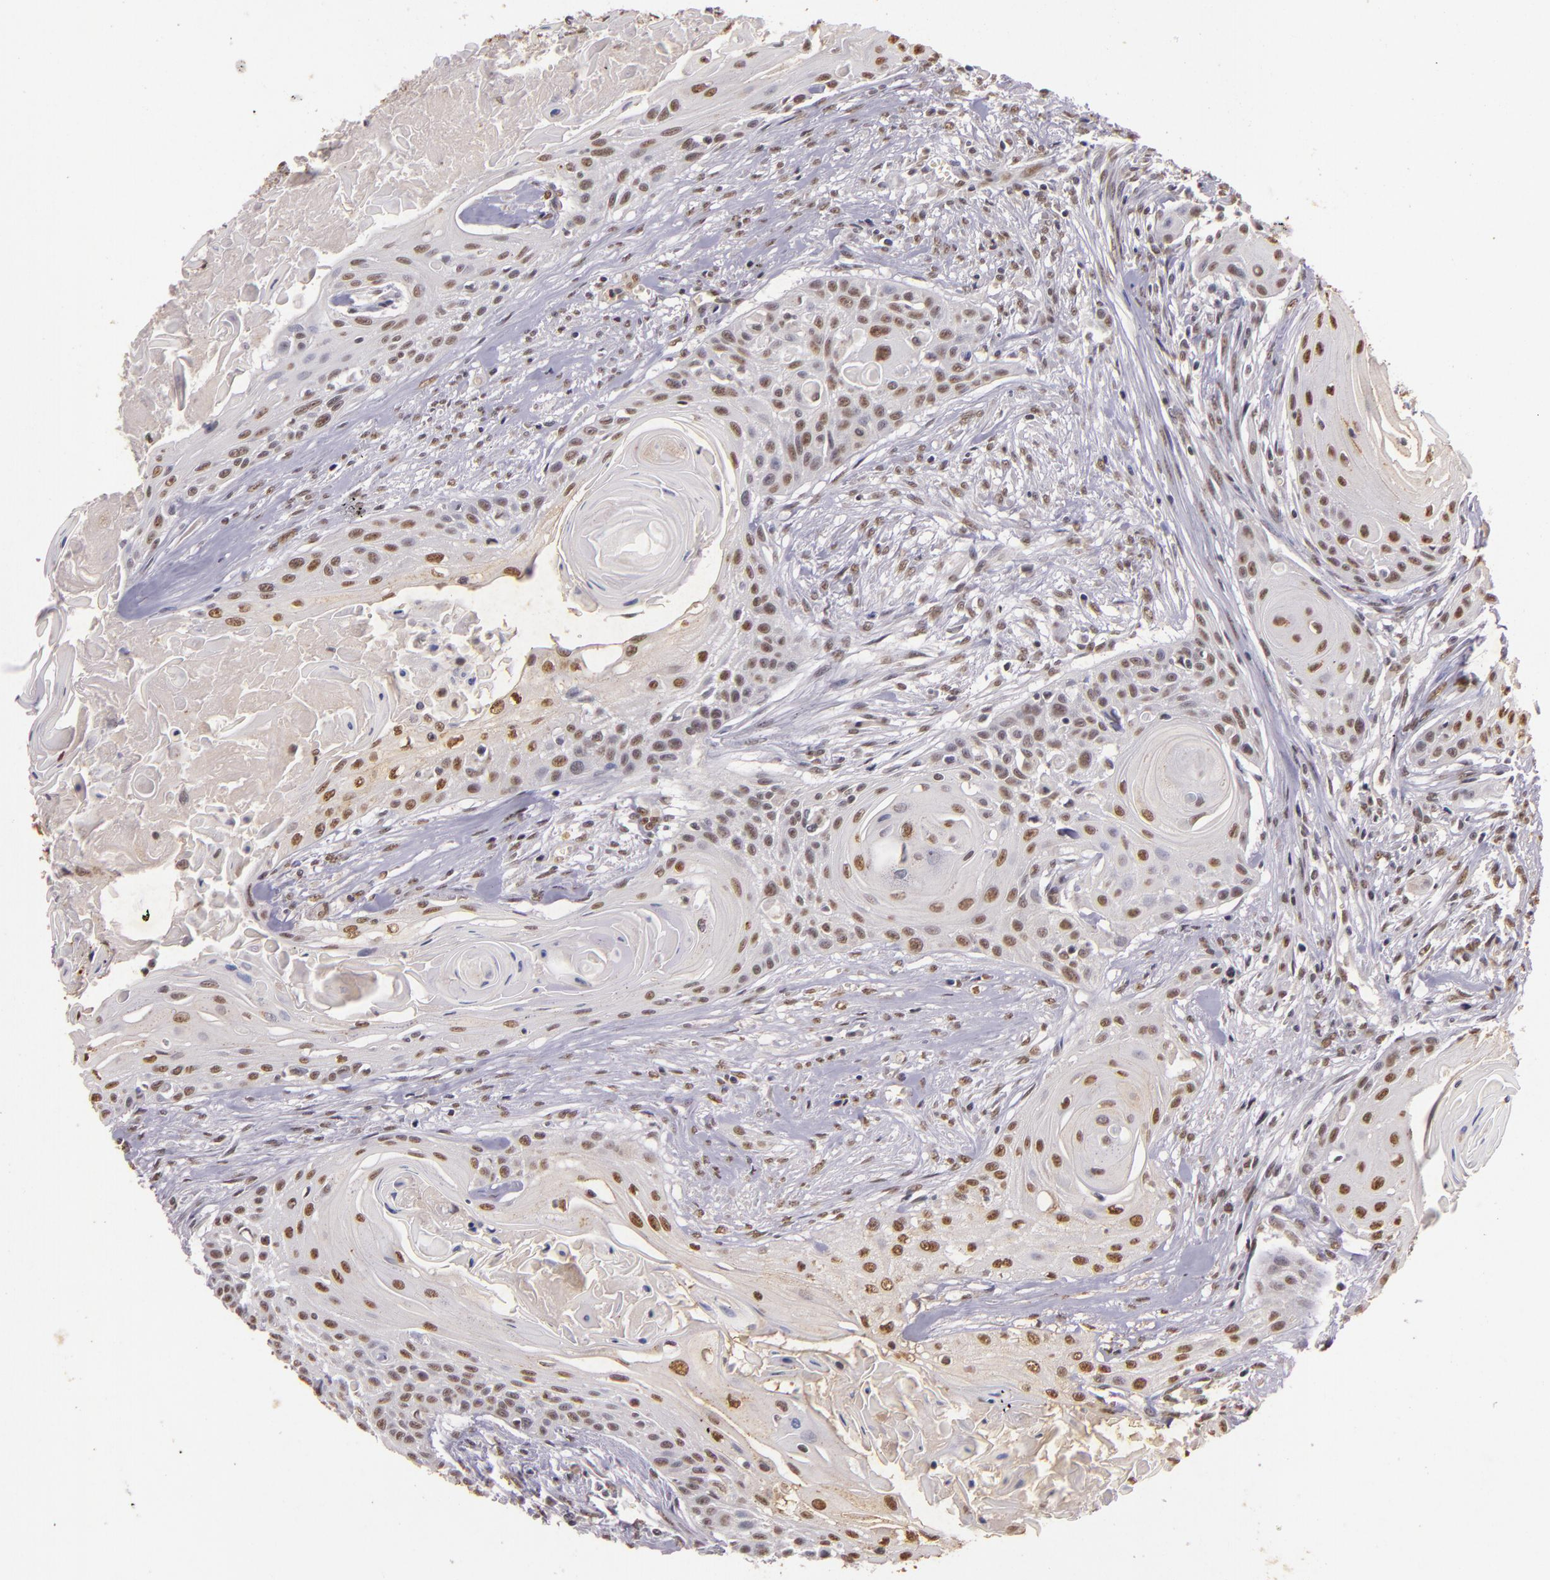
{"staining": {"intensity": "weak", "quantity": "25%-75%", "location": "nuclear"}, "tissue": "head and neck cancer", "cell_type": "Tumor cells", "image_type": "cancer", "snomed": [{"axis": "morphology", "description": "Squamous cell carcinoma, NOS"}, {"axis": "morphology", "description": "Squamous cell carcinoma, metastatic, NOS"}, {"axis": "topography", "description": "Lymph node"}, {"axis": "topography", "description": "Salivary gland"}, {"axis": "topography", "description": "Head-Neck"}], "caption": "Head and neck squamous cell carcinoma stained for a protein (brown) displays weak nuclear positive positivity in about 25%-75% of tumor cells.", "gene": "CBX3", "patient": {"sex": "female", "age": 74}}